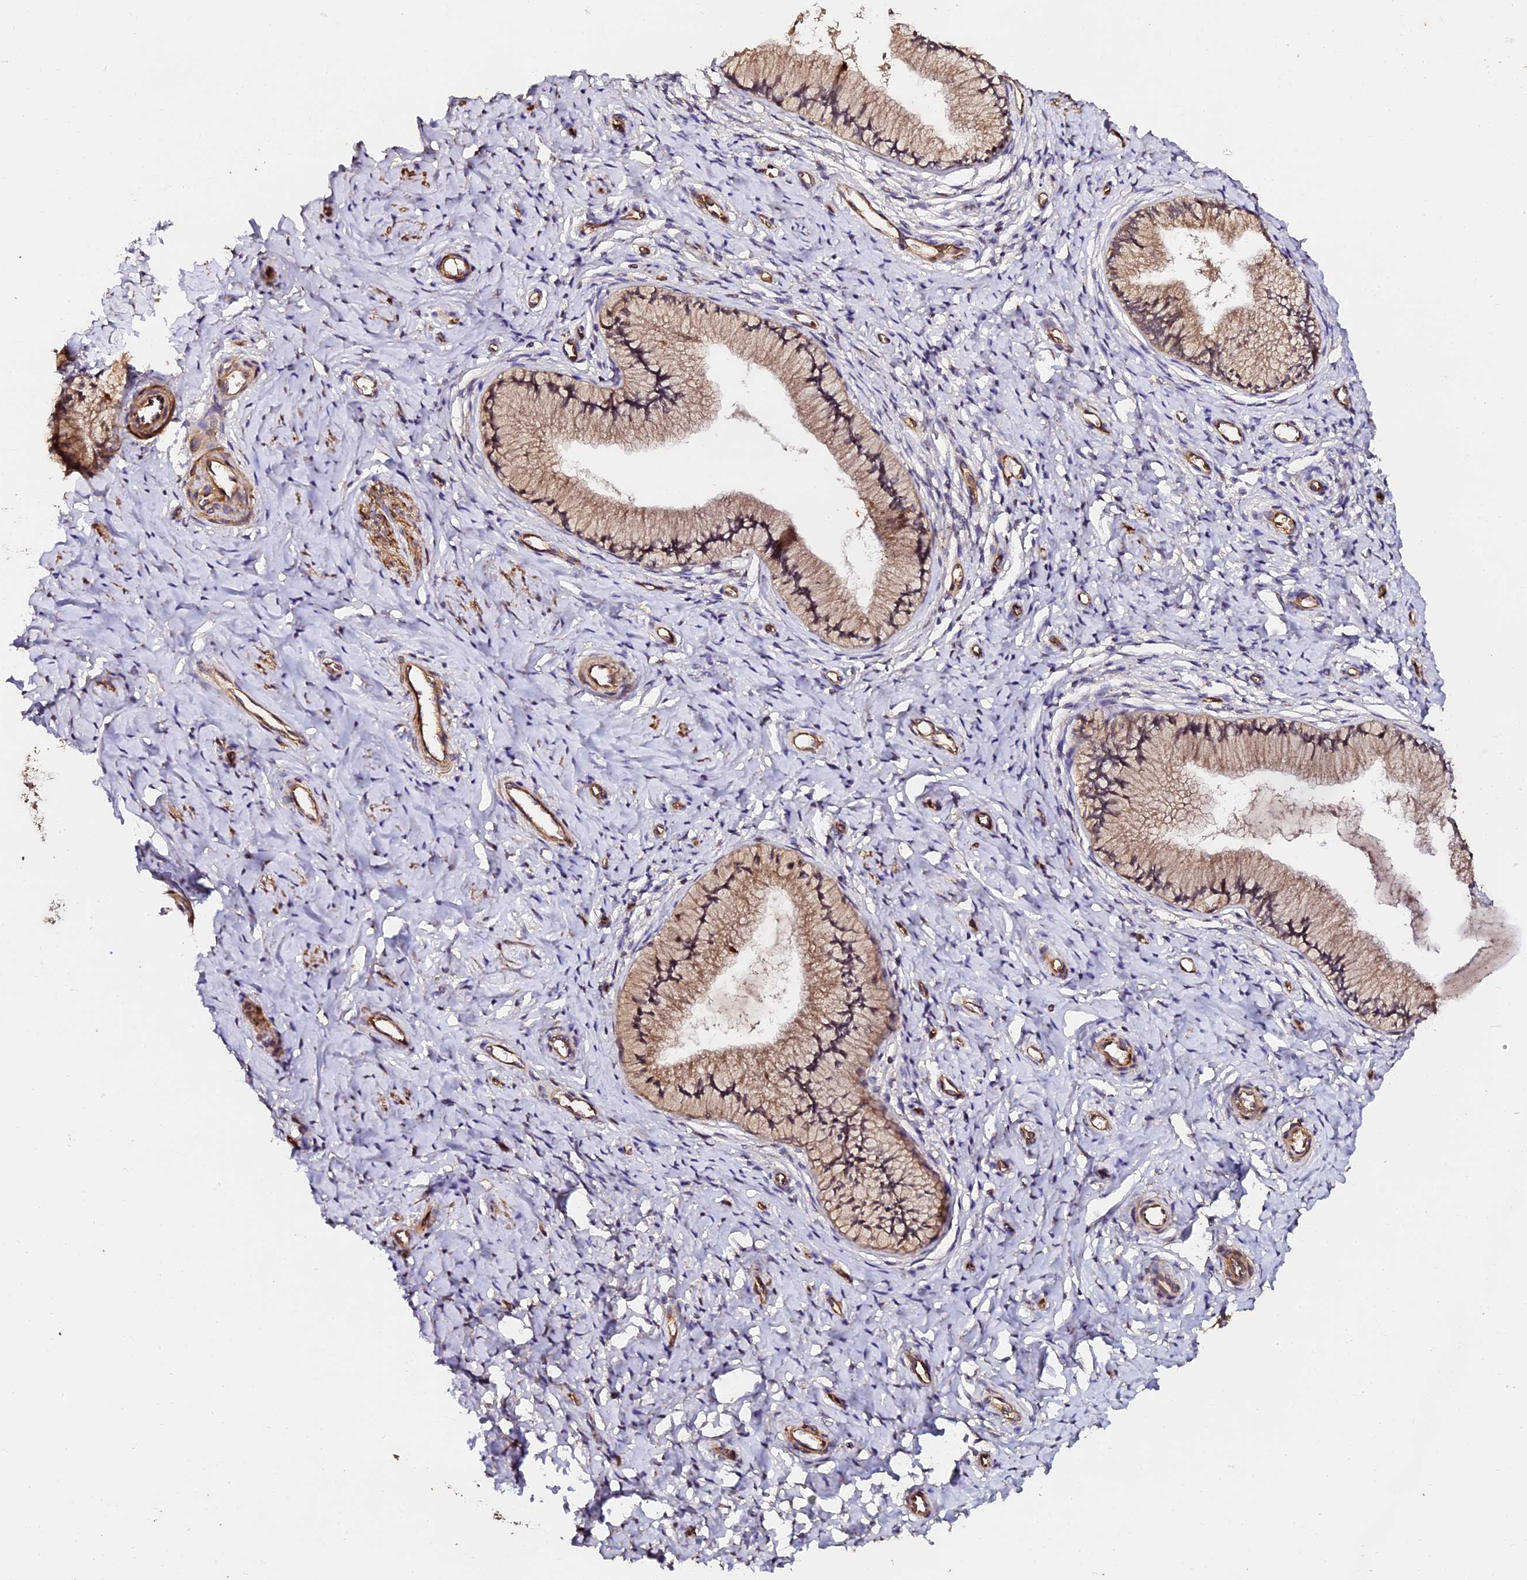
{"staining": {"intensity": "weak", "quantity": ">75%", "location": "cytoplasmic/membranous"}, "tissue": "cervix", "cell_type": "Glandular cells", "image_type": "normal", "snomed": [{"axis": "morphology", "description": "Normal tissue, NOS"}, {"axis": "topography", "description": "Cervix"}], "caption": "Cervix was stained to show a protein in brown. There is low levels of weak cytoplasmic/membranous positivity in approximately >75% of glandular cells. (DAB = brown stain, brightfield microscopy at high magnification).", "gene": "TDO2", "patient": {"sex": "female", "age": 36}}